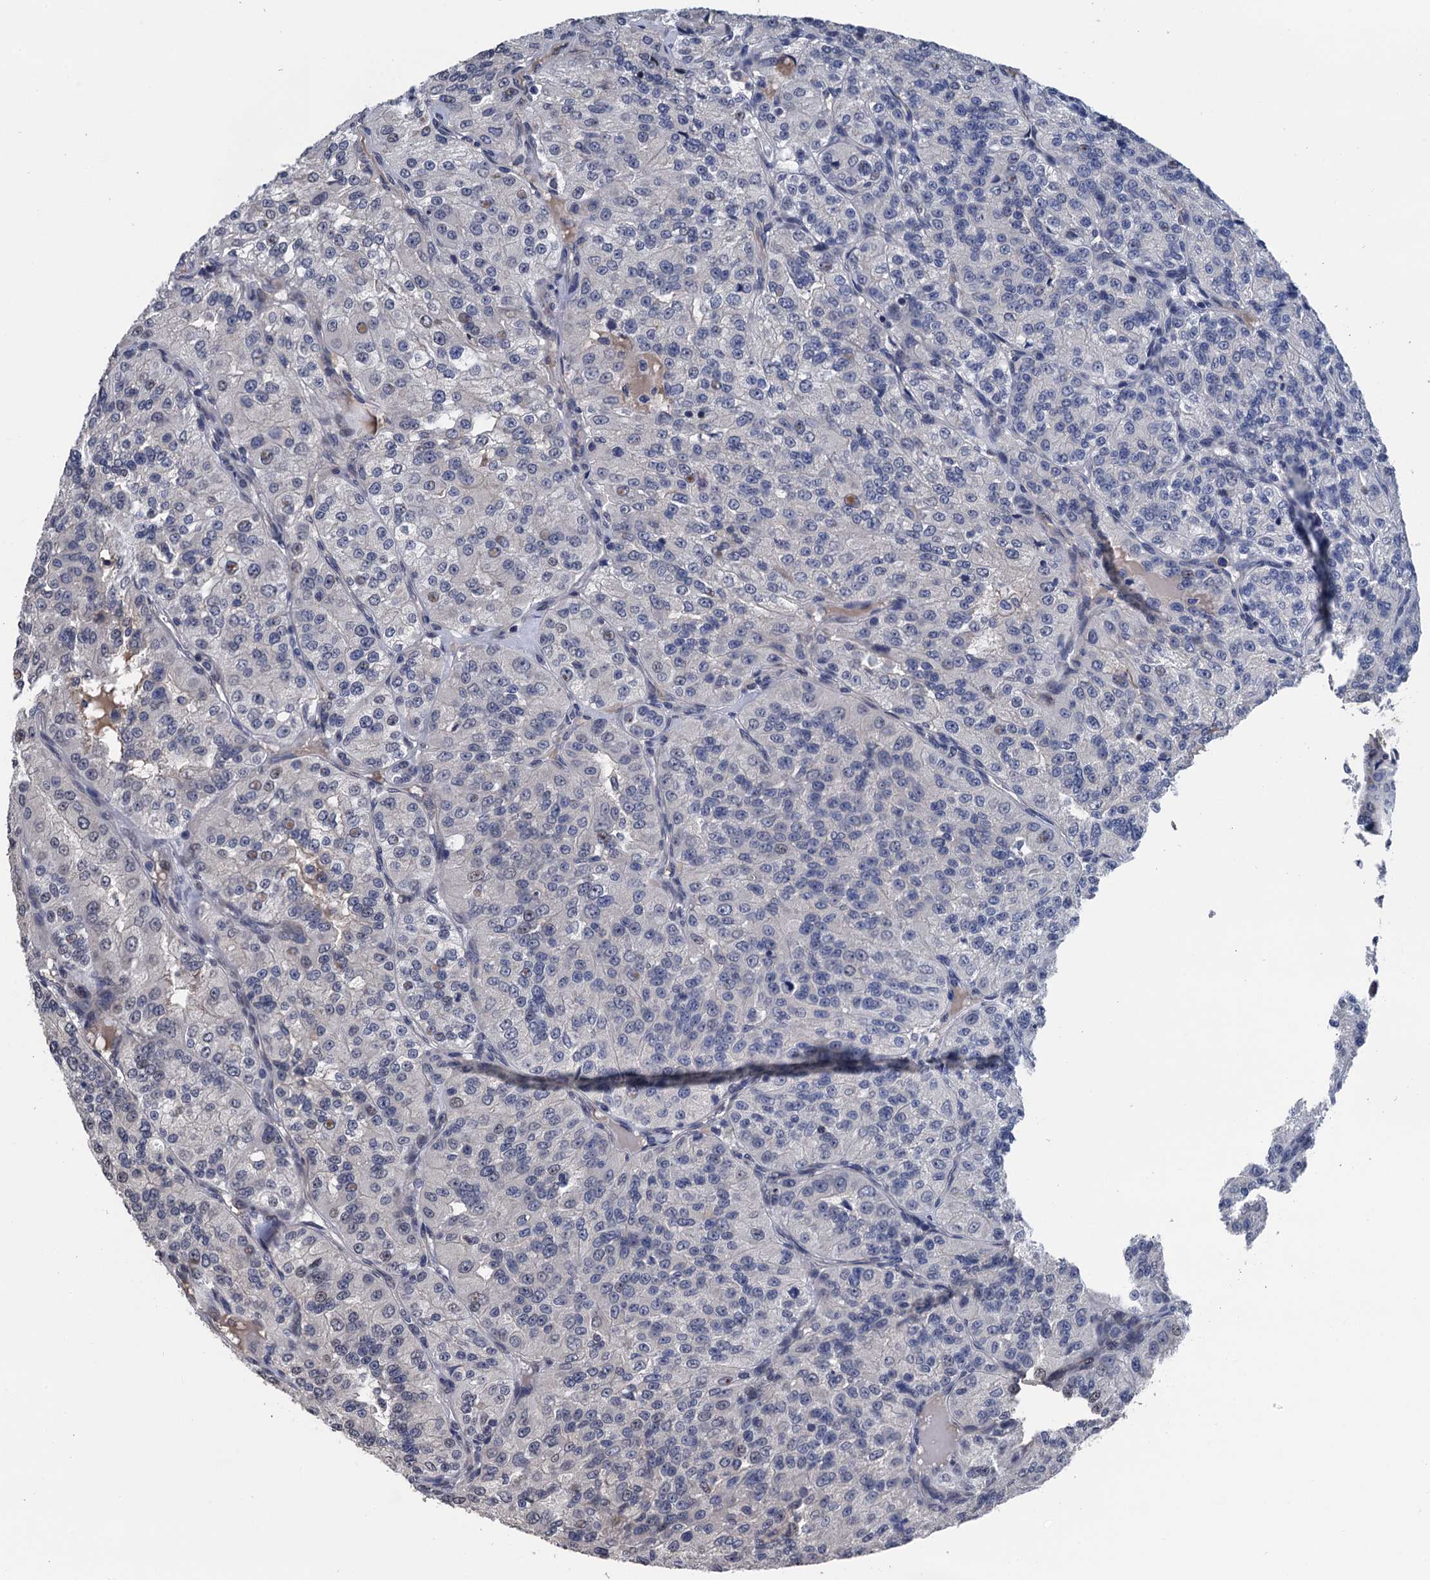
{"staining": {"intensity": "moderate", "quantity": "<25%", "location": "nuclear"}, "tissue": "renal cancer", "cell_type": "Tumor cells", "image_type": "cancer", "snomed": [{"axis": "morphology", "description": "Adenocarcinoma, NOS"}, {"axis": "topography", "description": "Kidney"}], "caption": "Renal cancer (adenocarcinoma) stained with a protein marker demonstrates moderate staining in tumor cells.", "gene": "ART5", "patient": {"sex": "female", "age": 63}}